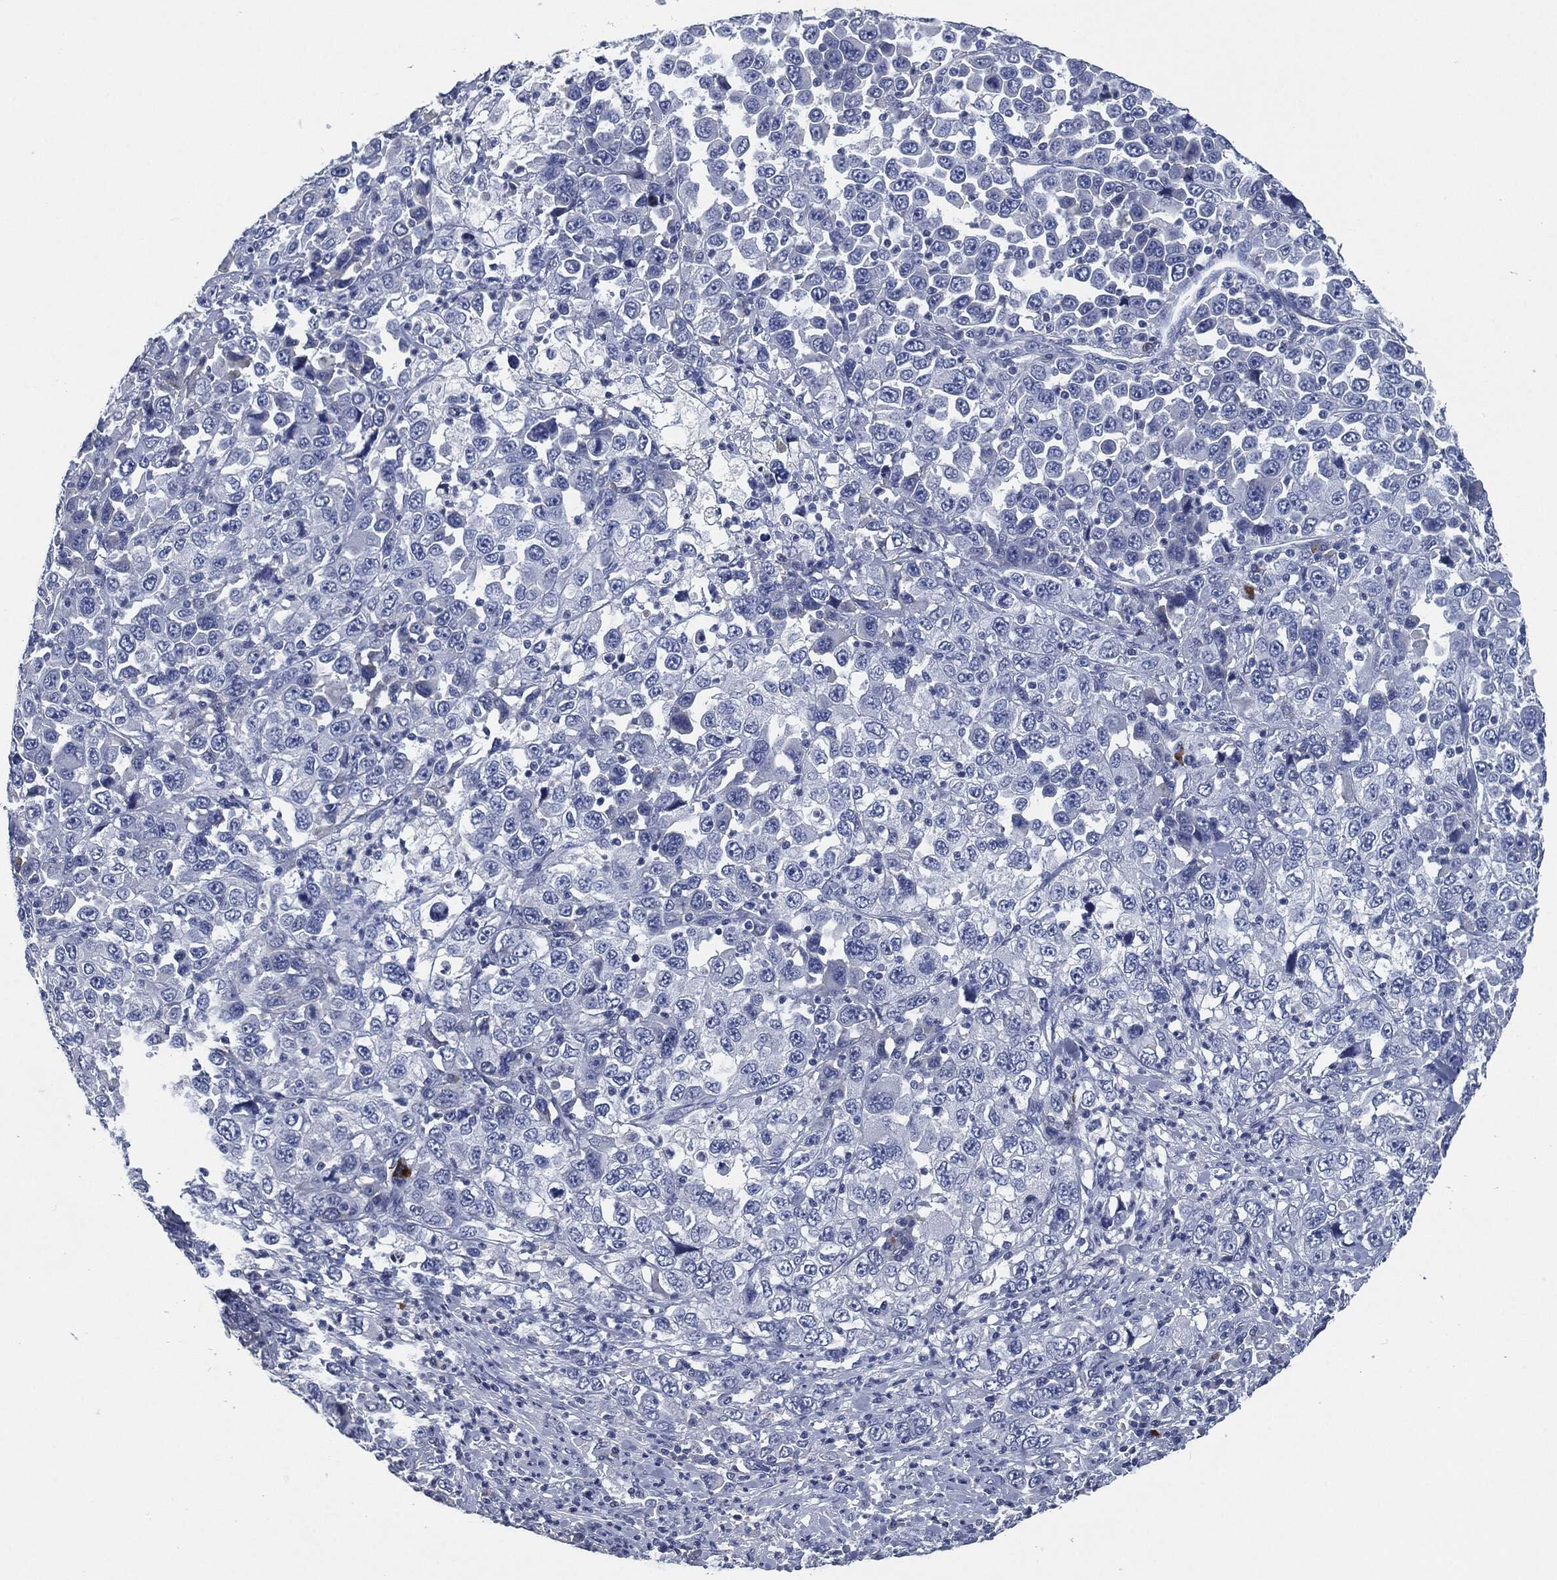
{"staining": {"intensity": "negative", "quantity": "none", "location": "none"}, "tissue": "stomach cancer", "cell_type": "Tumor cells", "image_type": "cancer", "snomed": [{"axis": "morphology", "description": "Normal tissue, NOS"}, {"axis": "morphology", "description": "Adenocarcinoma, NOS"}, {"axis": "topography", "description": "Stomach, upper"}, {"axis": "topography", "description": "Stomach"}], "caption": "Immunohistochemistry image of neoplastic tissue: stomach cancer stained with DAB displays no significant protein positivity in tumor cells.", "gene": "CD27", "patient": {"sex": "male", "age": 59}}